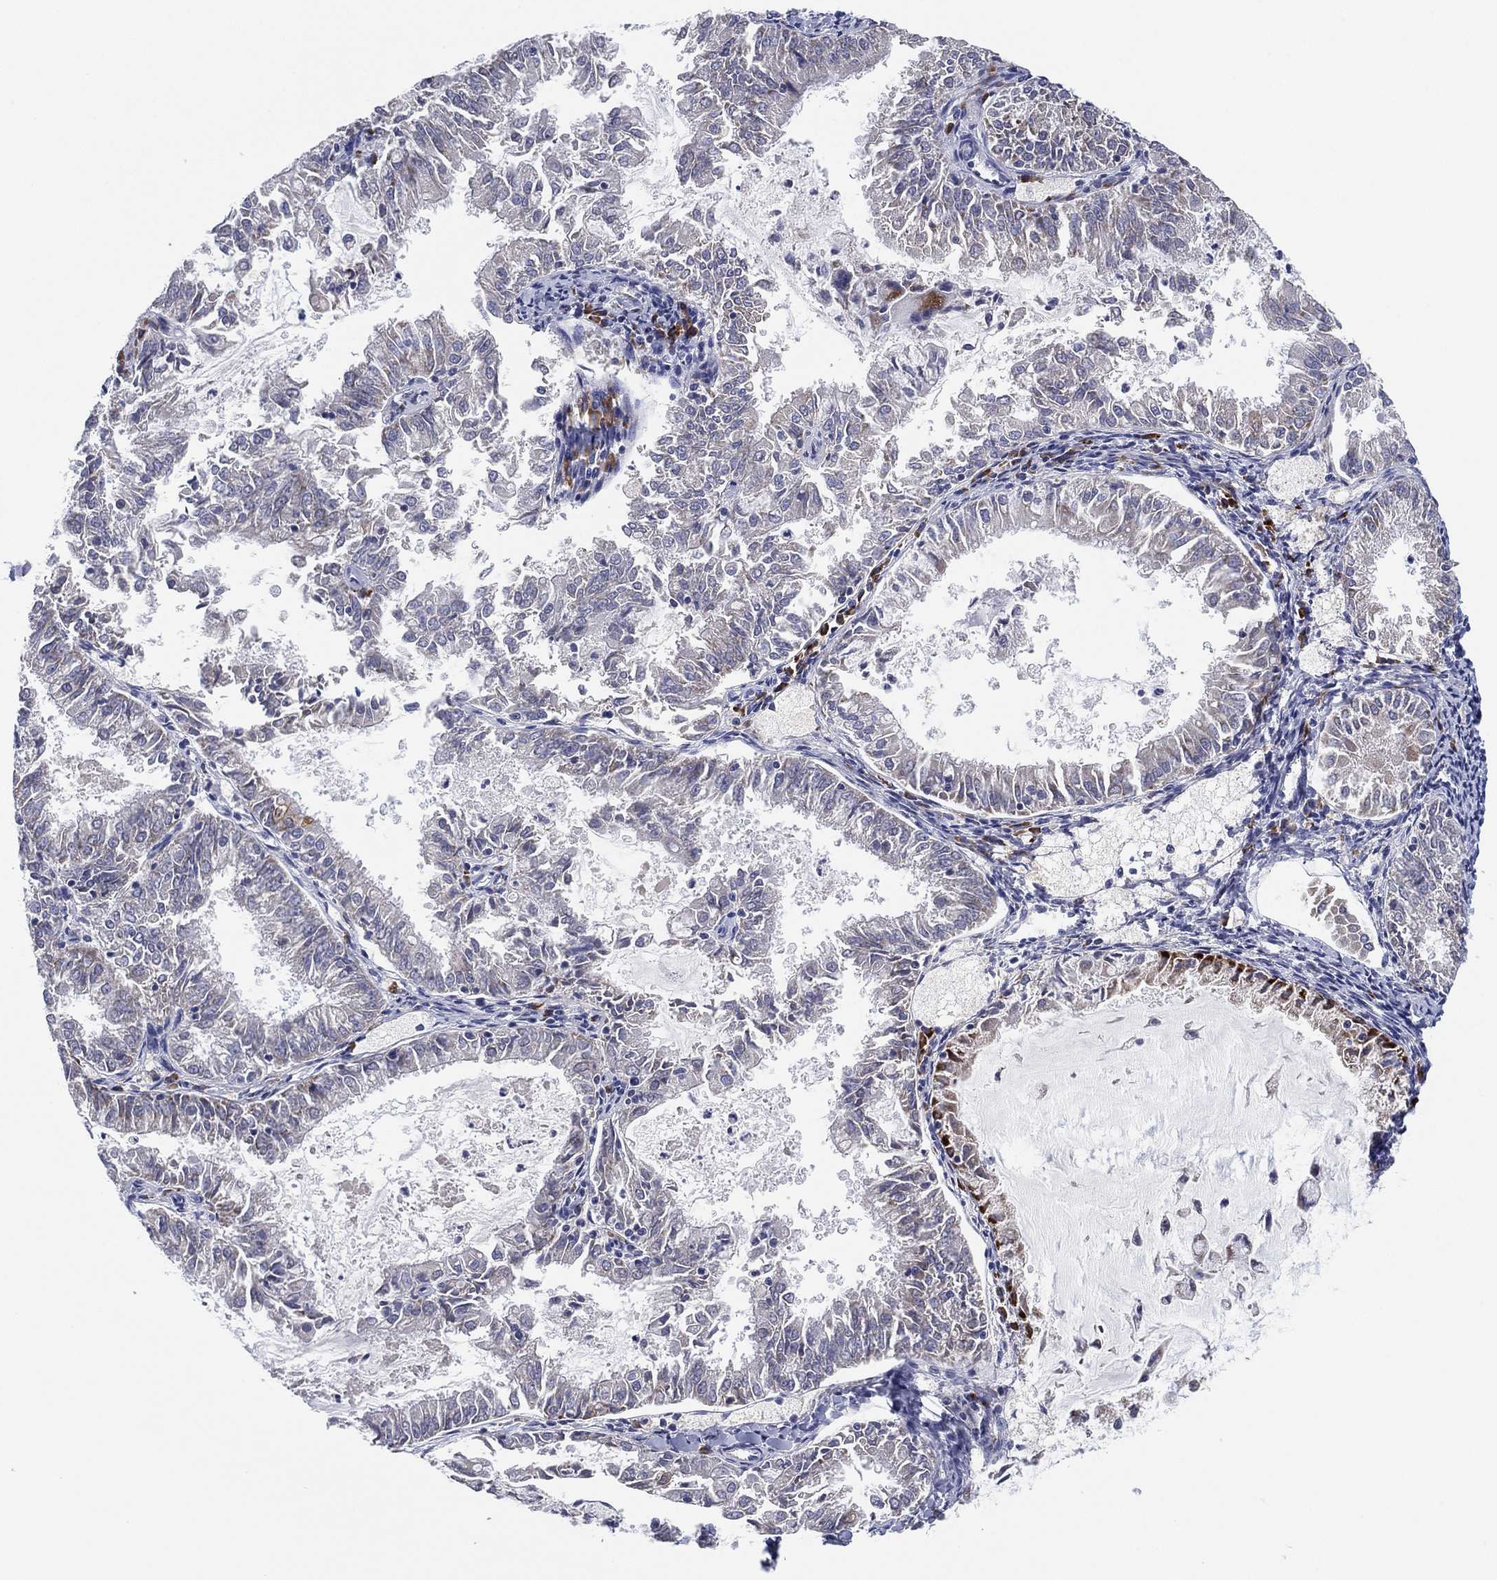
{"staining": {"intensity": "negative", "quantity": "none", "location": "none"}, "tissue": "endometrial cancer", "cell_type": "Tumor cells", "image_type": "cancer", "snomed": [{"axis": "morphology", "description": "Adenocarcinoma, NOS"}, {"axis": "topography", "description": "Endometrium"}], "caption": "An image of human endometrial adenocarcinoma is negative for staining in tumor cells.", "gene": "TMEM40", "patient": {"sex": "female", "age": 57}}